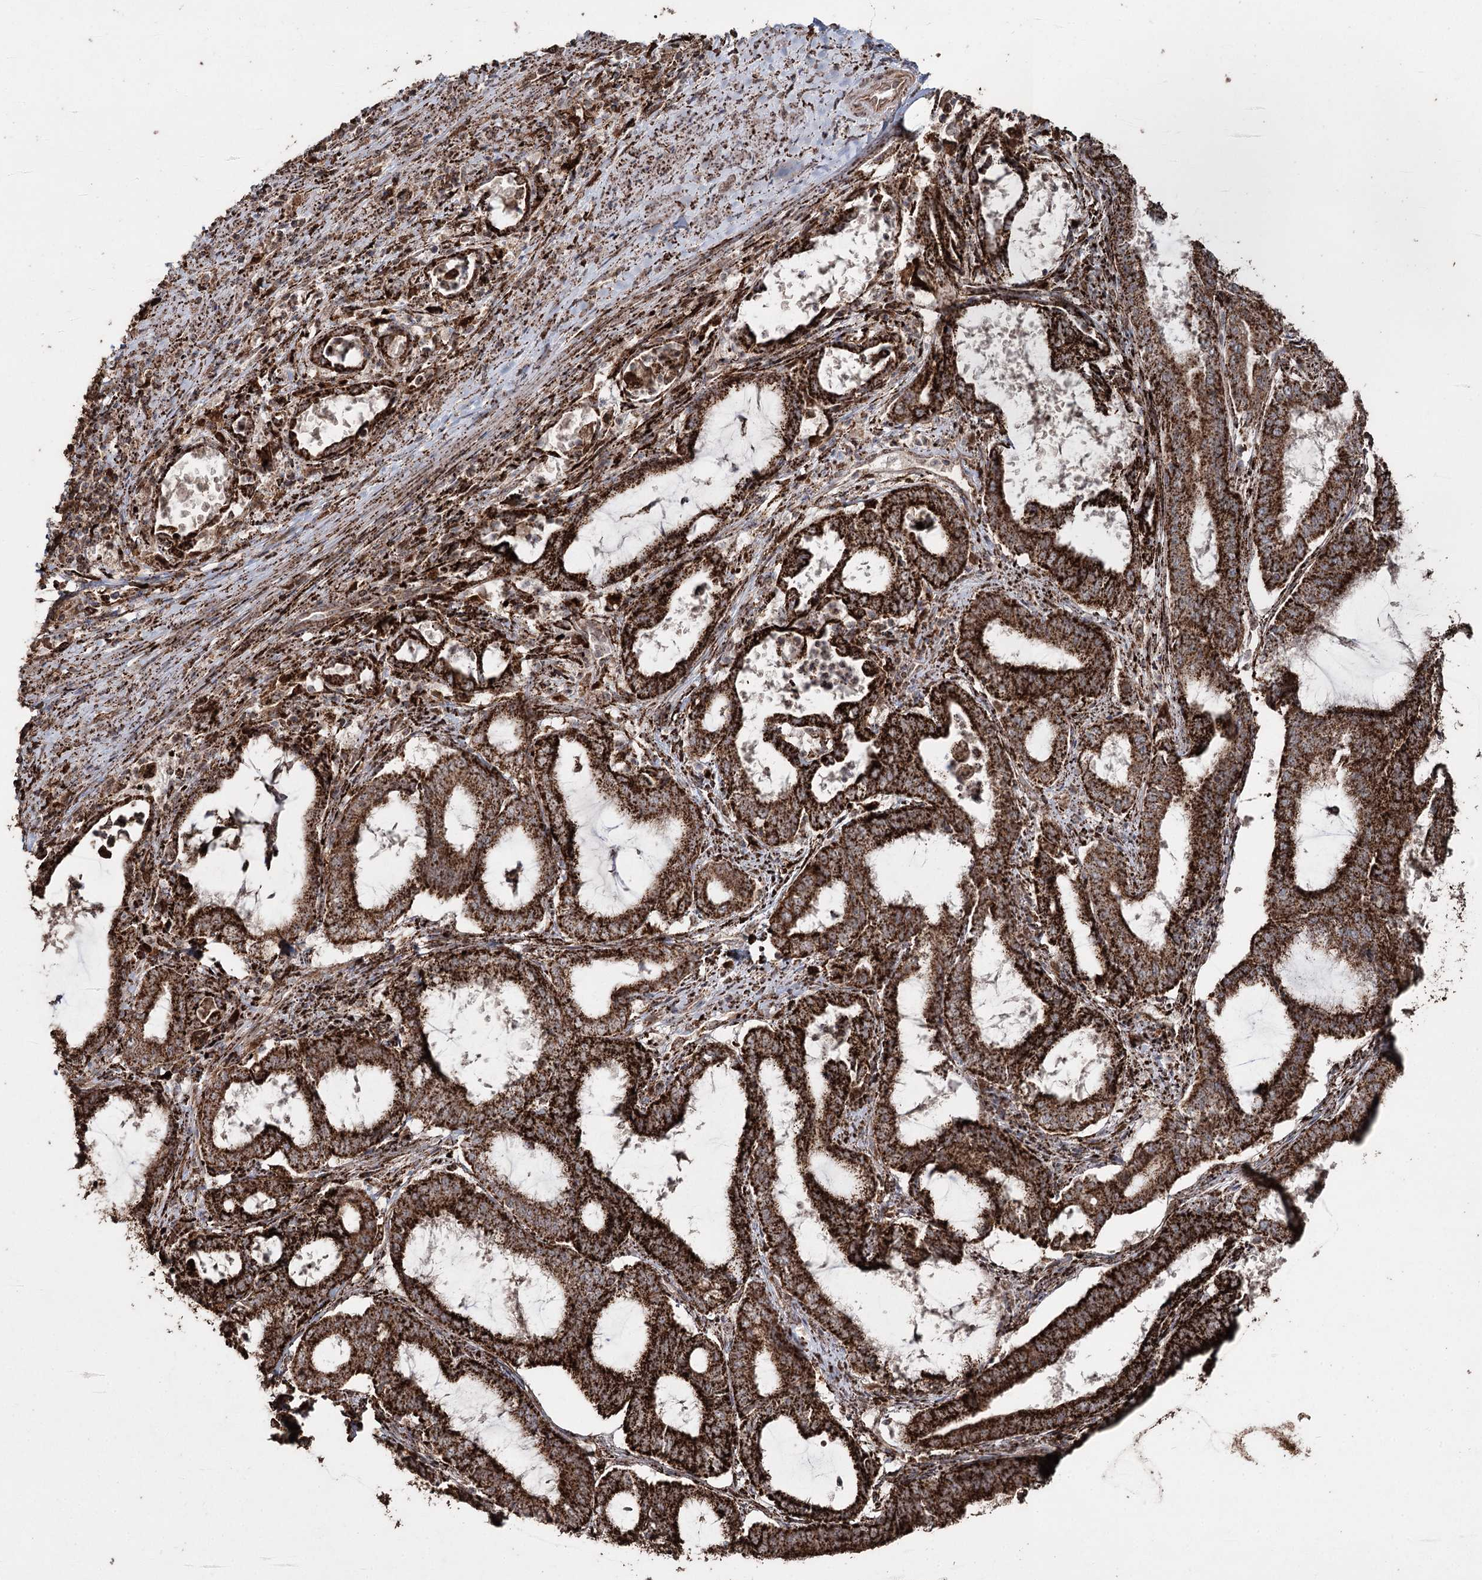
{"staining": {"intensity": "strong", "quantity": ">75%", "location": "cytoplasmic/membranous"}, "tissue": "endometrial cancer", "cell_type": "Tumor cells", "image_type": "cancer", "snomed": [{"axis": "morphology", "description": "Adenocarcinoma, NOS"}, {"axis": "topography", "description": "Endometrium"}], "caption": "Endometrial cancer (adenocarcinoma) was stained to show a protein in brown. There is high levels of strong cytoplasmic/membranous expression in about >75% of tumor cells.", "gene": "SLF2", "patient": {"sex": "female", "age": 51}}